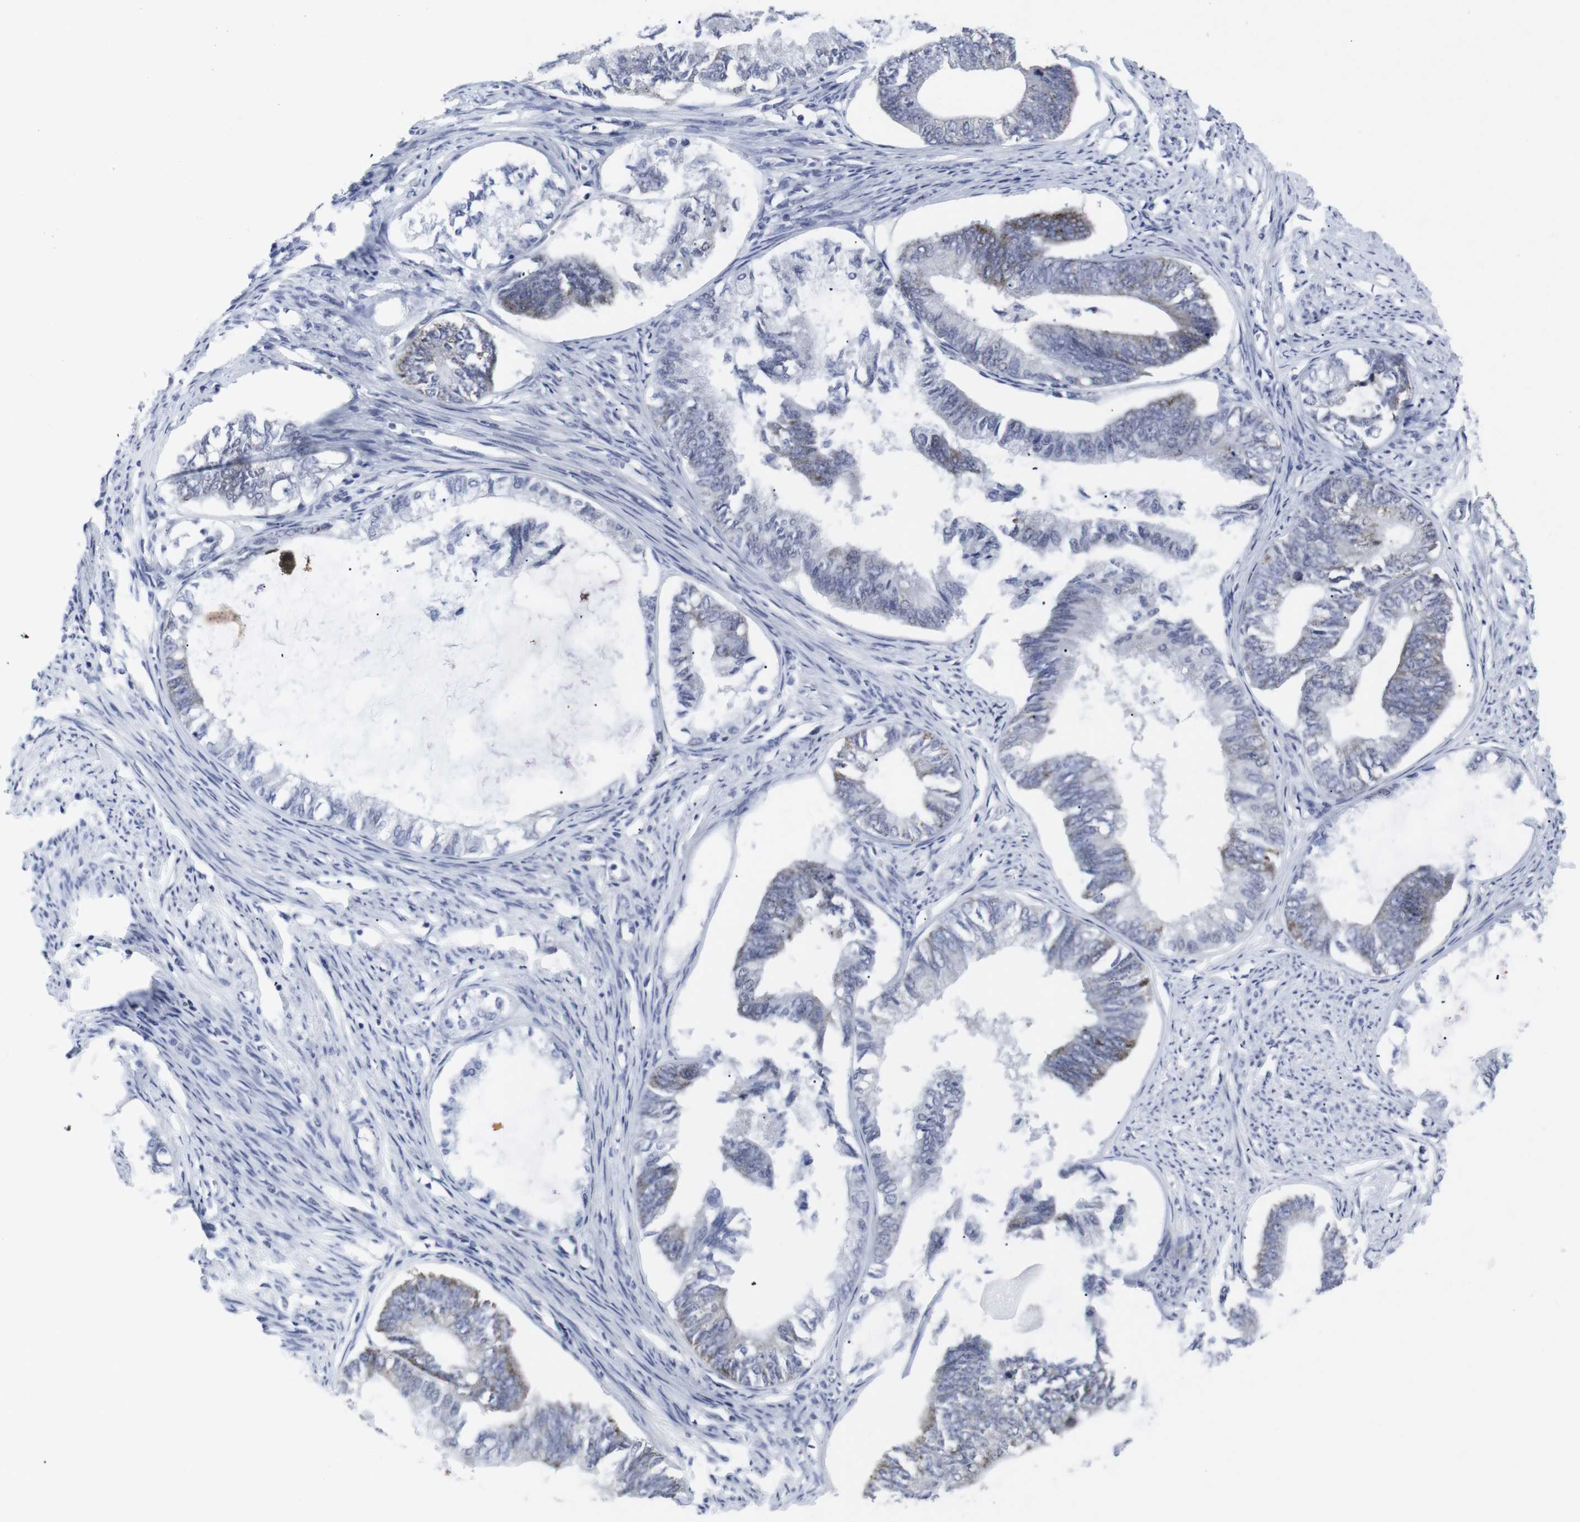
{"staining": {"intensity": "moderate", "quantity": "<25%", "location": "cytoplasmic/membranous"}, "tissue": "endometrial cancer", "cell_type": "Tumor cells", "image_type": "cancer", "snomed": [{"axis": "morphology", "description": "Adenocarcinoma, NOS"}, {"axis": "topography", "description": "Endometrium"}], "caption": "A photomicrograph showing moderate cytoplasmic/membranous staining in approximately <25% of tumor cells in endometrial cancer, as visualized by brown immunohistochemical staining.", "gene": "GEMIN2", "patient": {"sex": "female", "age": 86}}